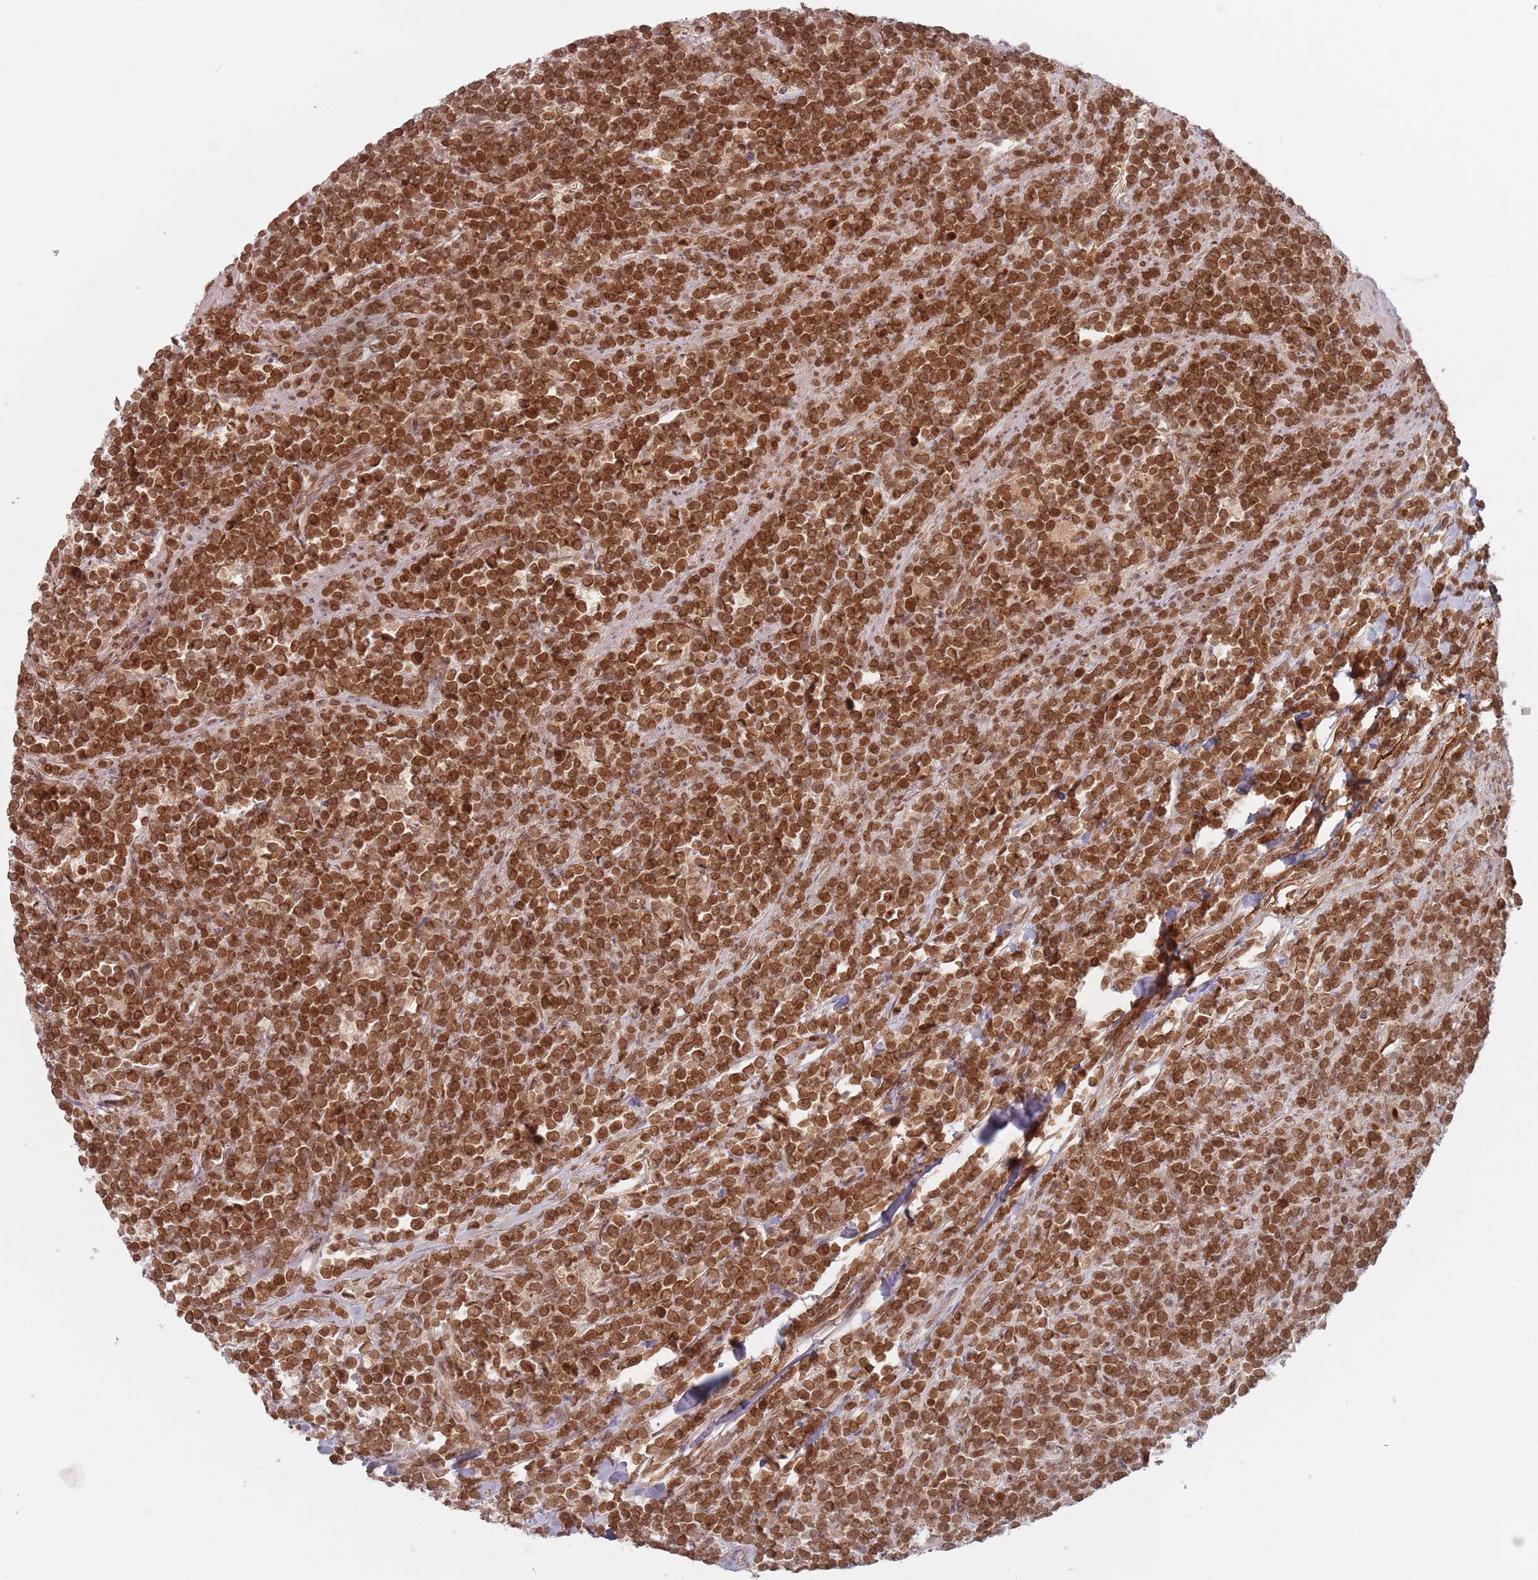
{"staining": {"intensity": "strong", "quantity": ">75%", "location": "nuclear"}, "tissue": "lymphoma", "cell_type": "Tumor cells", "image_type": "cancer", "snomed": [{"axis": "morphology", "description": "Malignant lymphoma, non-Hodgkin's type, High grade"}, {"axis": "topography", "description": "Small intestine"}, {"axis": "topography", "description": "Colon"}], "caption": "Immunohistochemistry (IHC) image of neoplastic tissue: high-grade malignant lymphoma, non-Hodgkin's type stained using immunohistochemistry (IHC) shows high levels of strong protein expression localized specifically in the nuclear of tumor cells, appearing as a nuclear brown color.", "gene": "NUP50", "patient": {"sex": "male", "age": 8}}